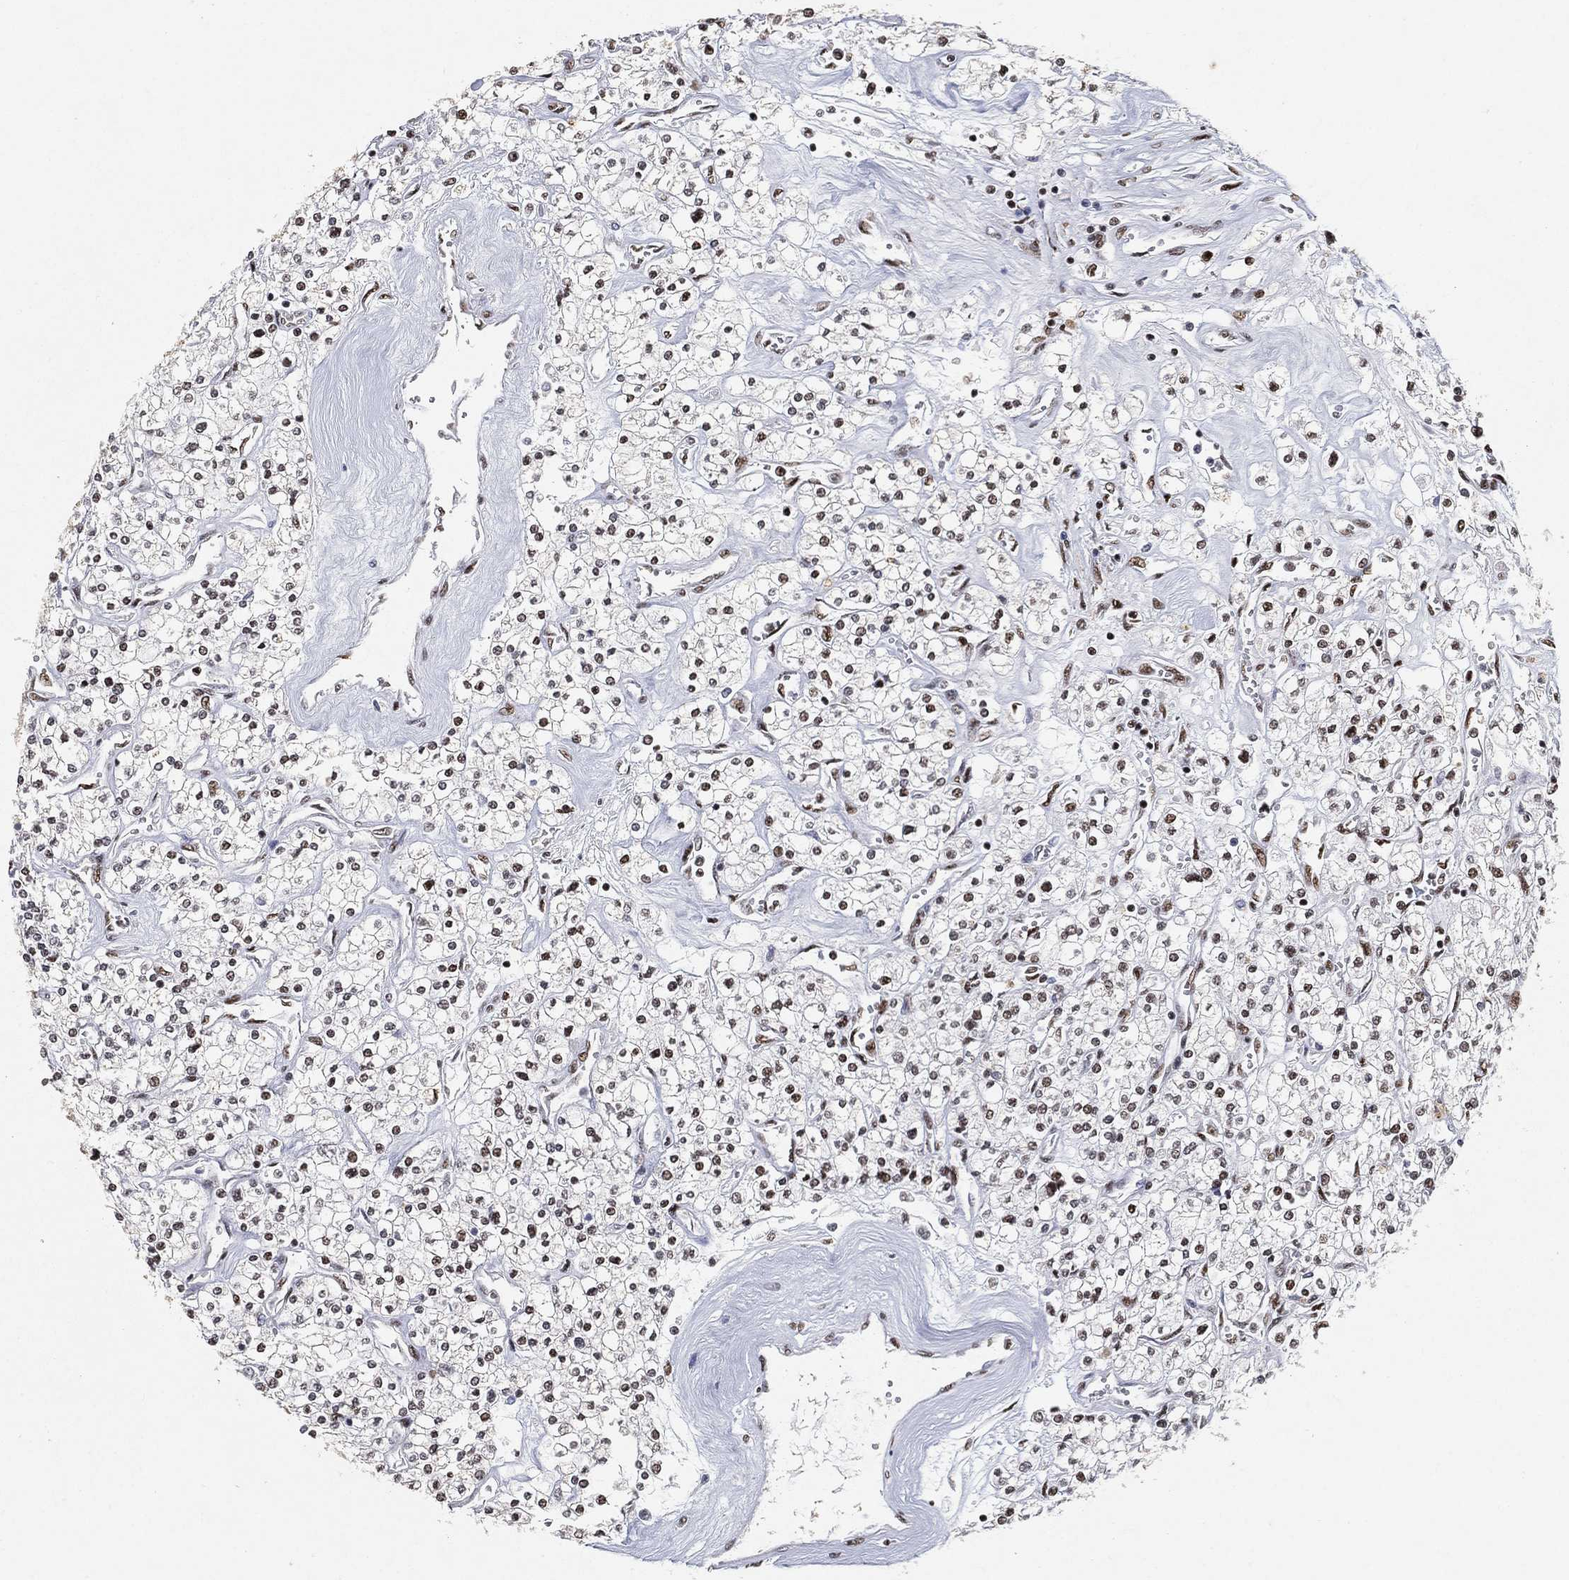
{"staining": {"intensity": "moderate", "quantity": "25%-75%", "location": "nuclear"}, "tissue": "renal cancer", "cell_type": "Tumor cells", "image_type": "cancer", "snomed": [{"axis": "morphology", "description": "Adenocarcinoma, NOS"}, {"axis": "topography", "description": "Kidney"}], "caption": "This is an image of IHC staining of adenocarcinoma (renal), which shows moderate staining in the nuclear of tumor cells.", "gene": "DDX27", "patient": {"sex": "male", "age": 80}}